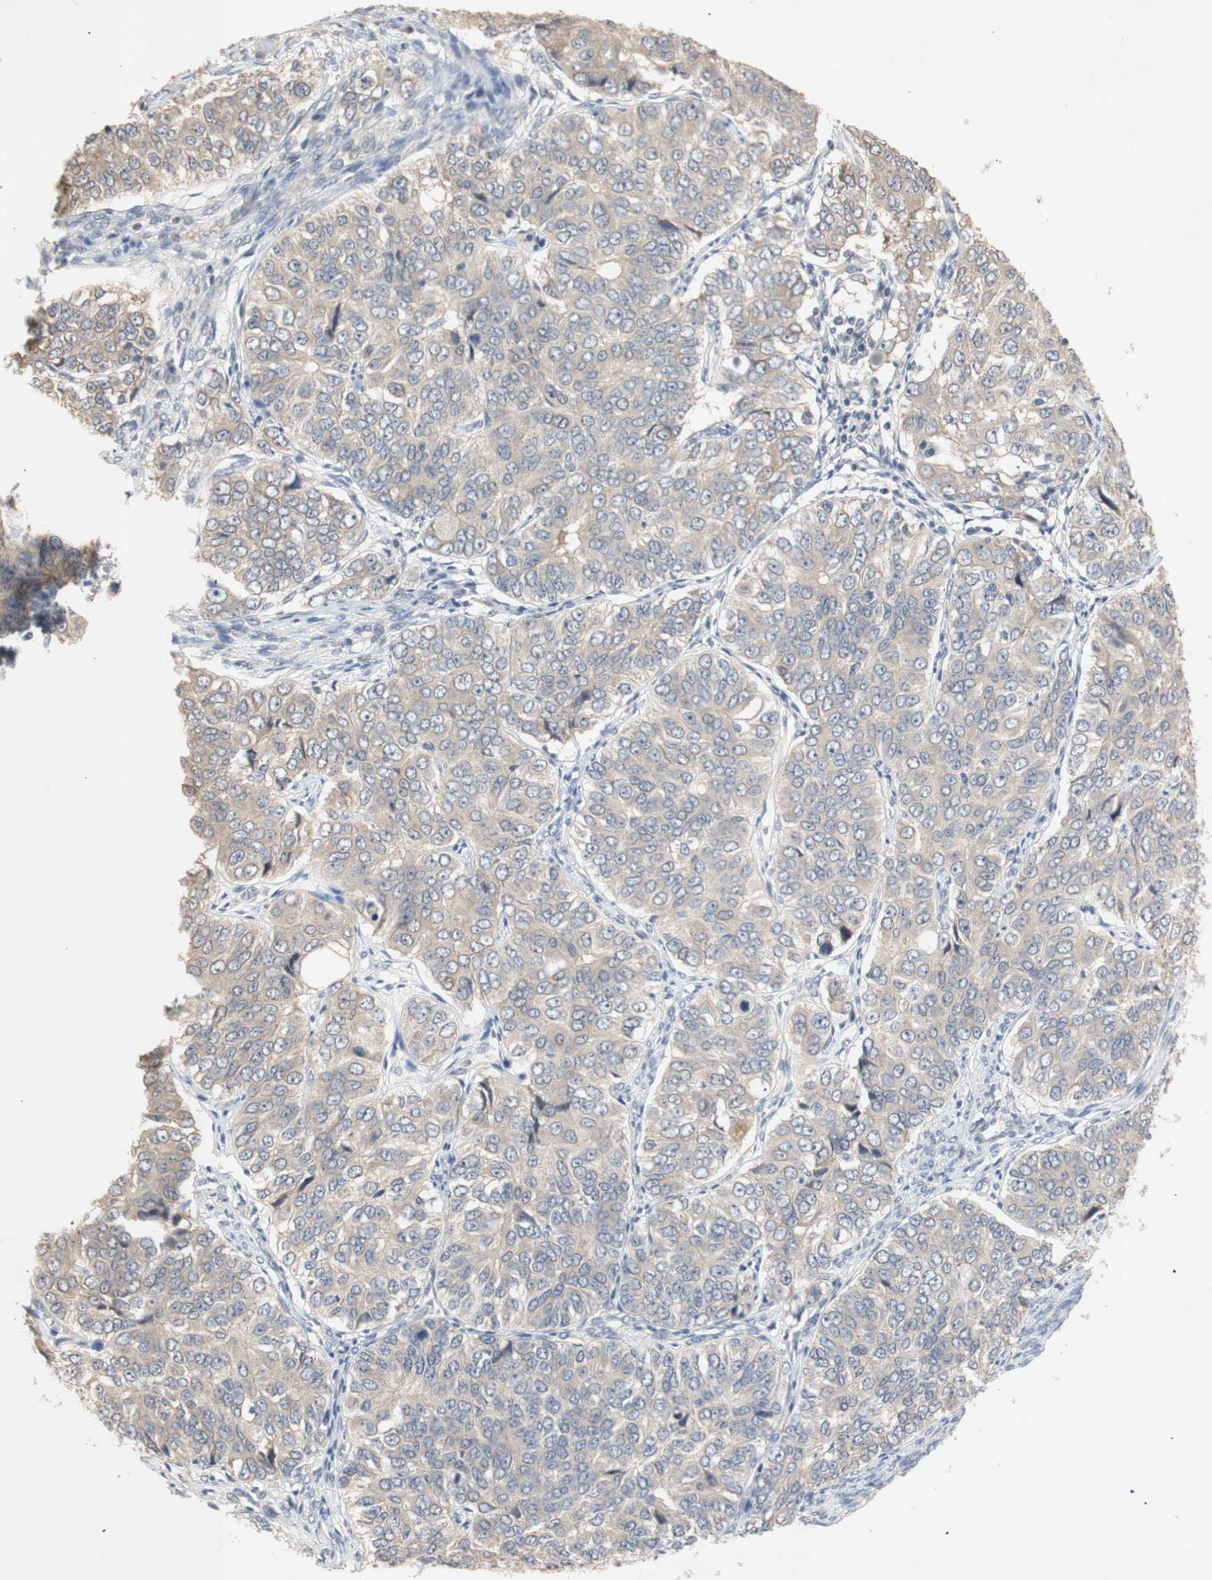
{"staining": {"intensity": "weak", "quantity": ">75%", "location": "cytoplasmic/membranous"}, "tissue": "ovarian cancer", "cell_type": "Tumor cells", "image_type": "cancer", "snomed": [{"axis": "morphology", "description": "Carcinoma, endometroid"}, {"axis": "topography", "description": "Ovary"}], "caption": "There is low levels of weak cytoplasmic/membranous staining in tumor cells of ovarian cancer (endometroid carcinoma), as demonstrated by immunohistochemical staining (brown color).", "gene": "FOSB", "patient": {"sex": "female", "age": 51}}